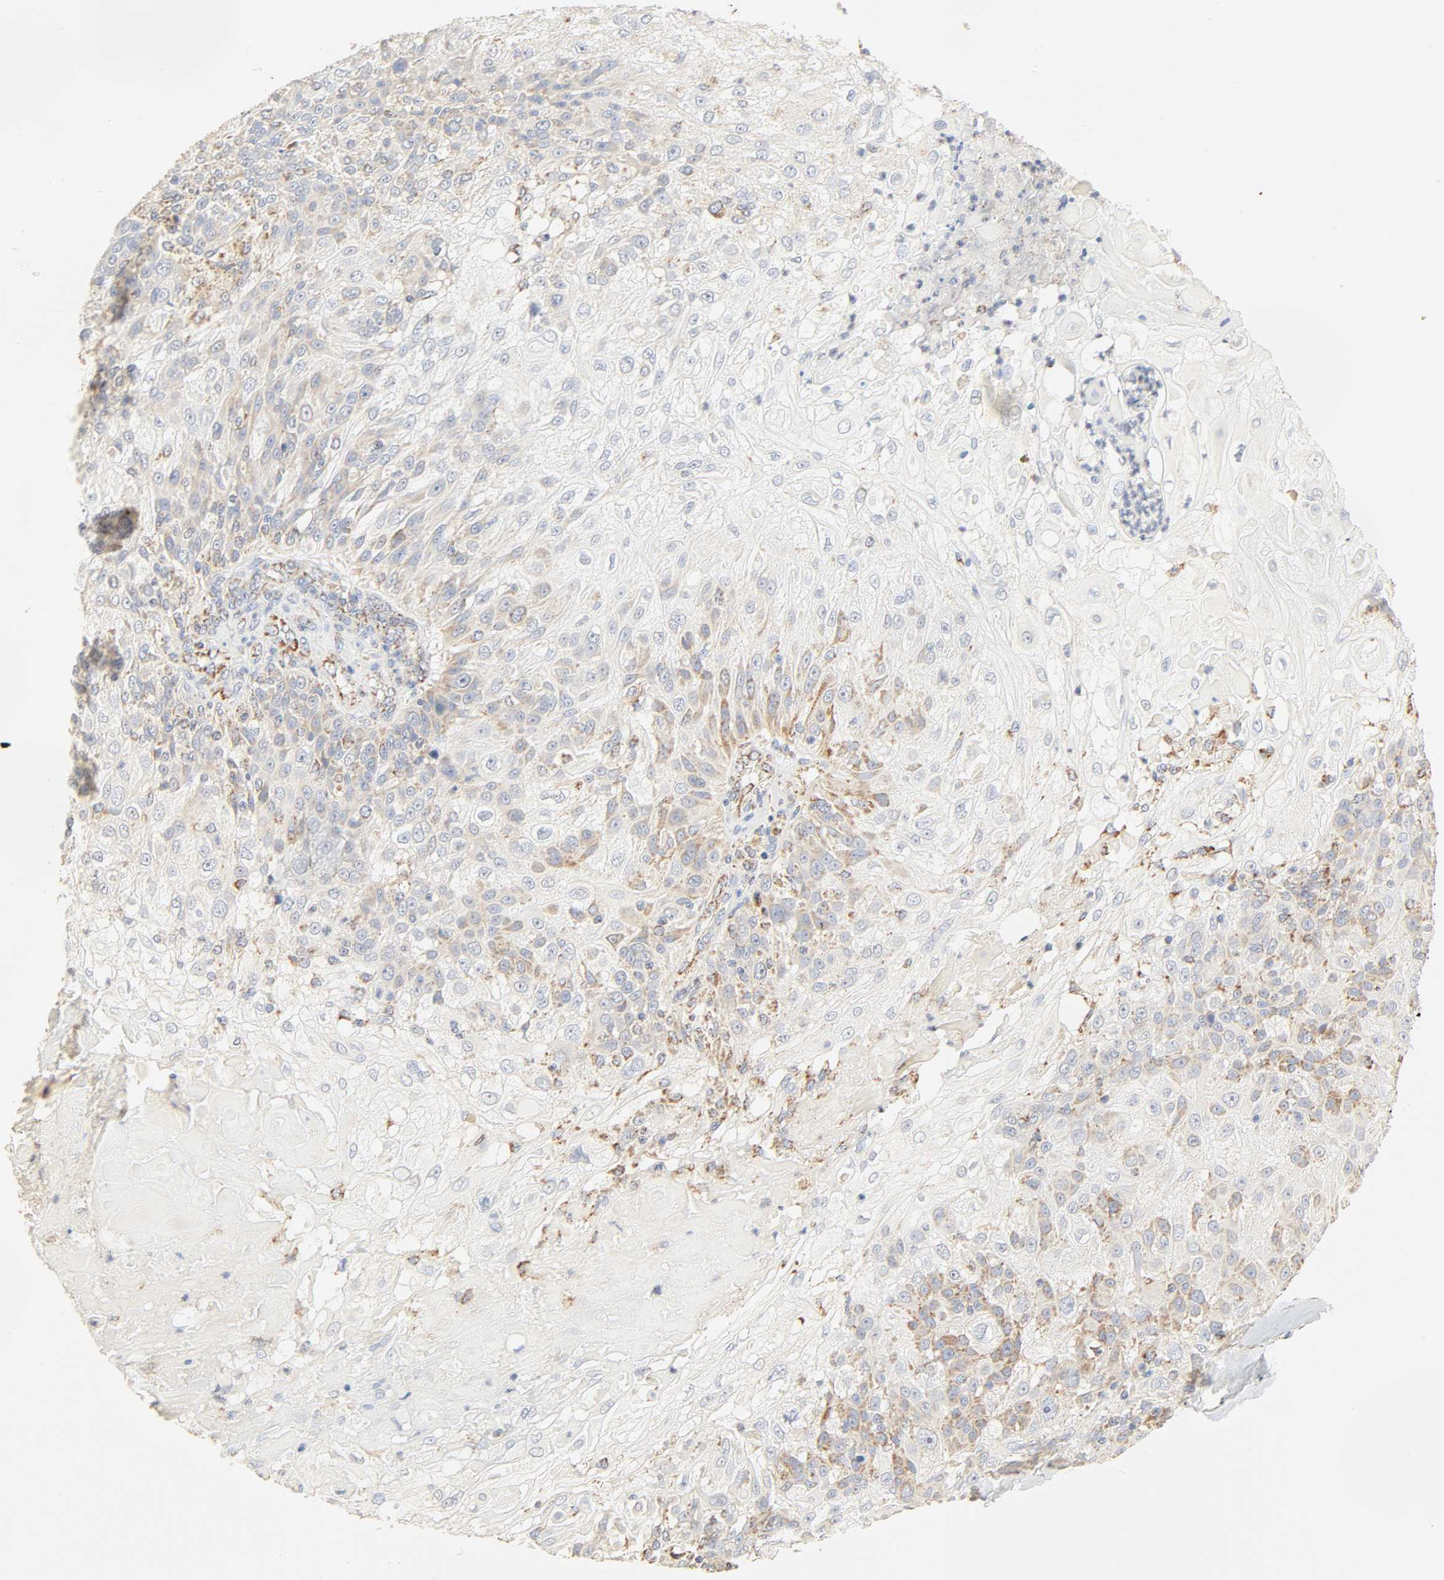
{"staining": {"intensity": "weak", "quantity": "25%-75%", "location": "cytoplasmic/membranous"}, "tissue": "skin cancer", "cell_type": "Tumor cells", "image_type": "cancer", "snomed": [{"axis": "morphology", "description": "Normal tissue, NOS"}, {"axis": "morphology", "description": "Squamous cell carcinoma, NOS"}, {"axis": "topography", "description": "Skin"}], "caption": "Squamous cell carcinoma (skin) tissue demonstrates weak cytoplasmic/membranous positivity in about 25%-75% of tumor cells", "gene": "ACAT1", "patient": {"sex": "female", "age": 83}}